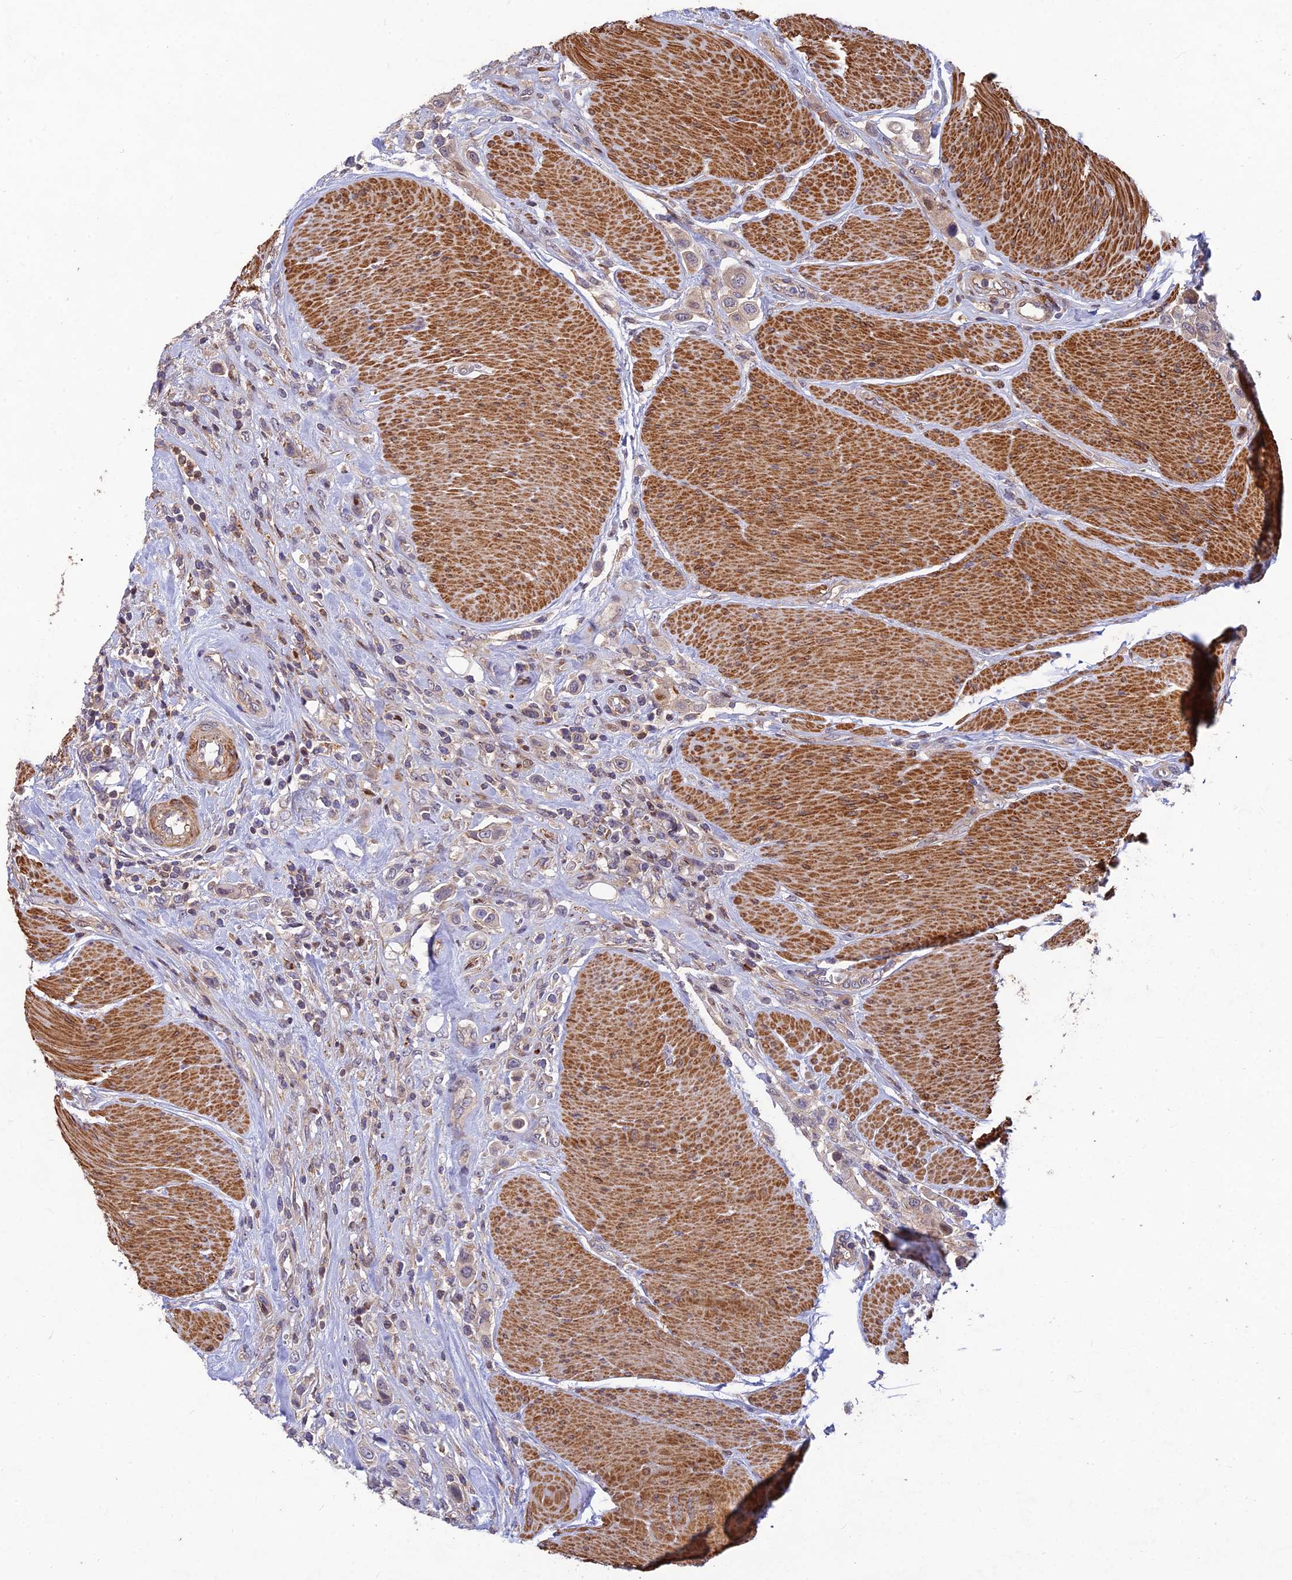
{"staining": {"intensity": "weak", "quantity": "25%-75%", "location": "cytoplasmic/membranous"}, "tissue": "urothelial cancer", "cell_type": "Tumor cells", "image_type": "cancer", "snomed": [{"axis": "morphology", "description": "Urothelial carcinoma, High grade"}, {"axis": "topography", "description": "Urinary bladder"}], "caption": "An image of urothelial carcinoma (high-grade) stained for a protein shows weak cytoplasmic/membranous brown staining in tumor cells.", "gene": "RELCH", "patient": {"sex": "male", "age": 50}}